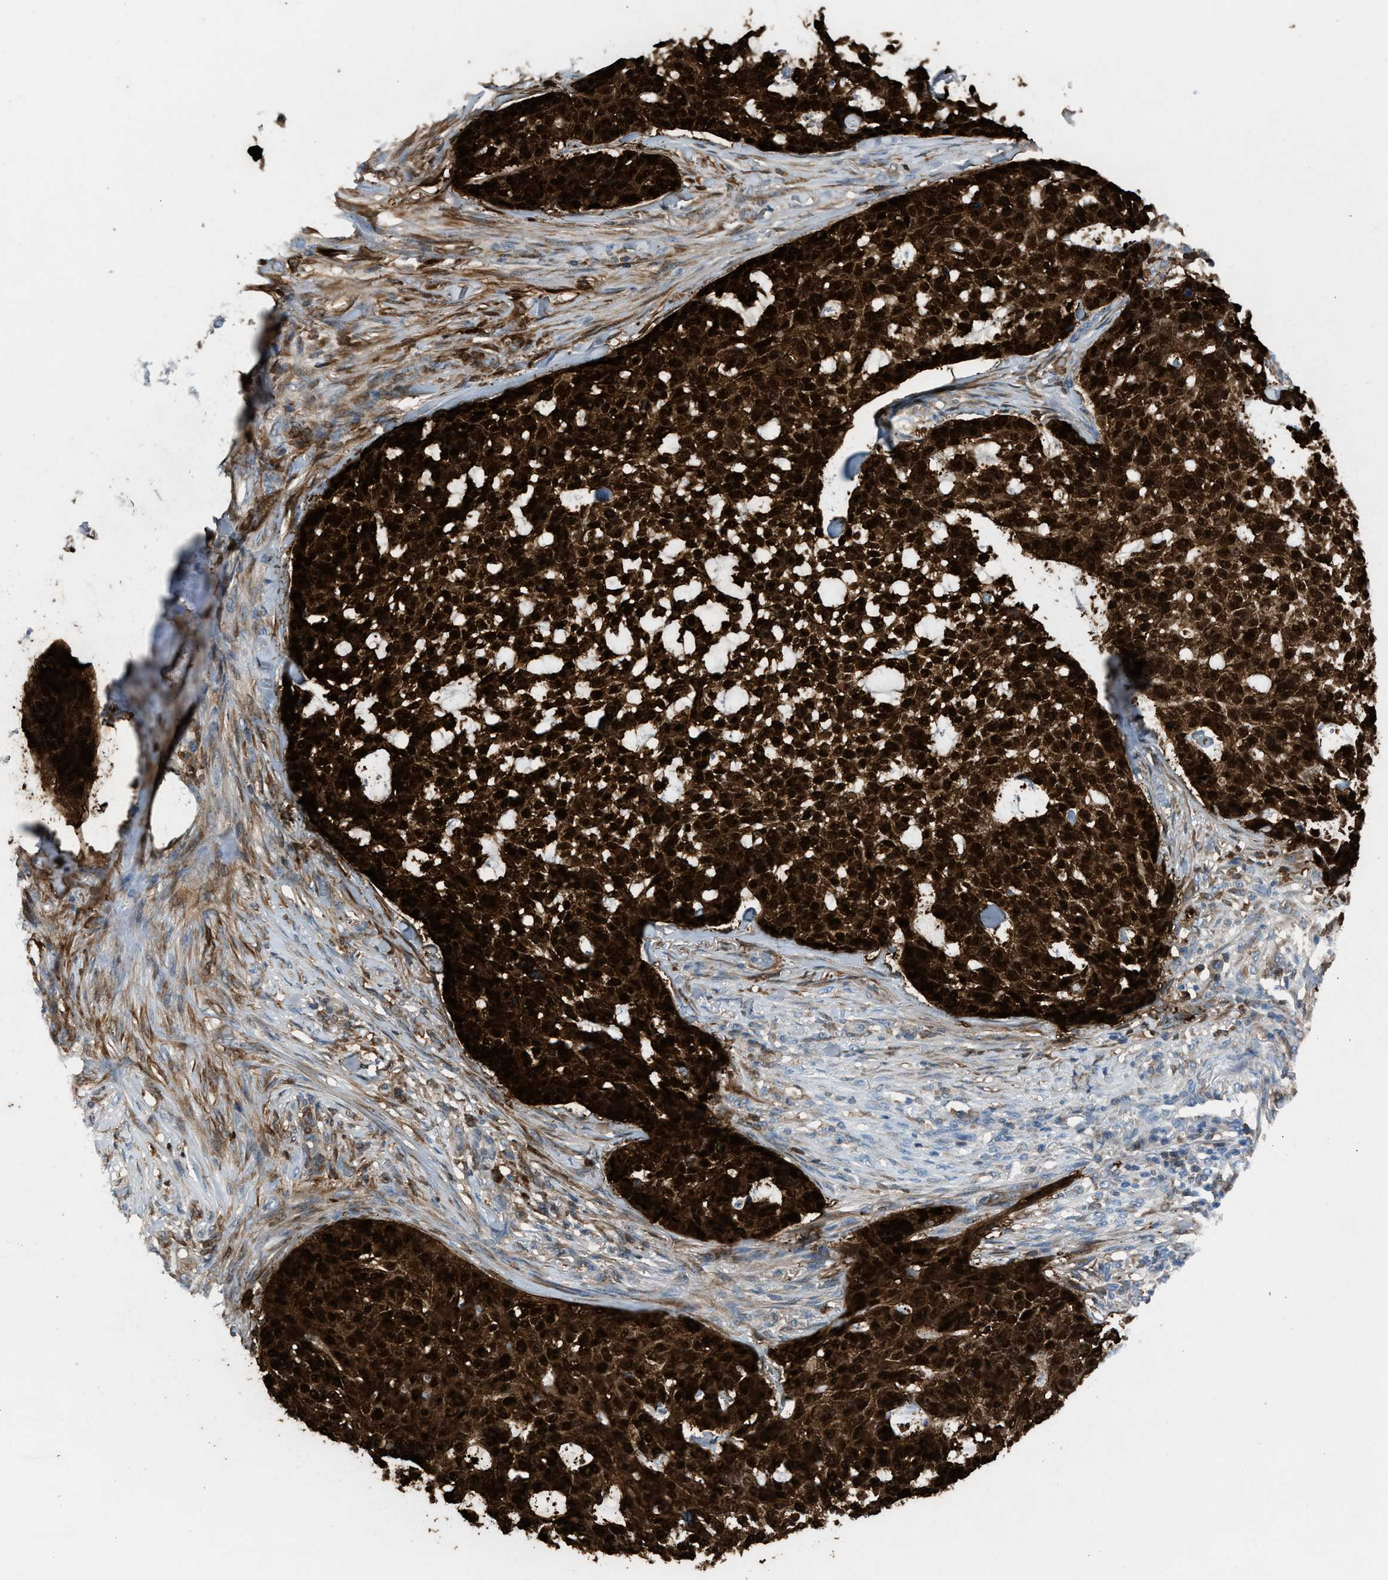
{"staining": {"intensity": "strong", "quantity": ">75%", "location": "cytoplasmic/membranous,nuclear"}, "tissue": "skin cancer", "cell_type": "Tumor cells", "image_type": "cancer", "snomed": [{"axis": "morphology", "description": "Basal cell carcinoma"}, {"axis": "topography", "description": "Skin"}], "caption": "Basal cell carcinoma (skin) stained with DAB (3,3'-diaminobenzidine) immunohistochemistry (IHC) shows high levels of strong cytoplasmic/membranous and nuclear staining in approximately >75% of tumor cells. (Stains: DAB (3,3'-diaminobenzidine) in brown, nuclei in blue, Microscopy: brightfield microscopy at high magnification).", "gene": "CA3", "patient": {"sex": "female", "age": 64}}